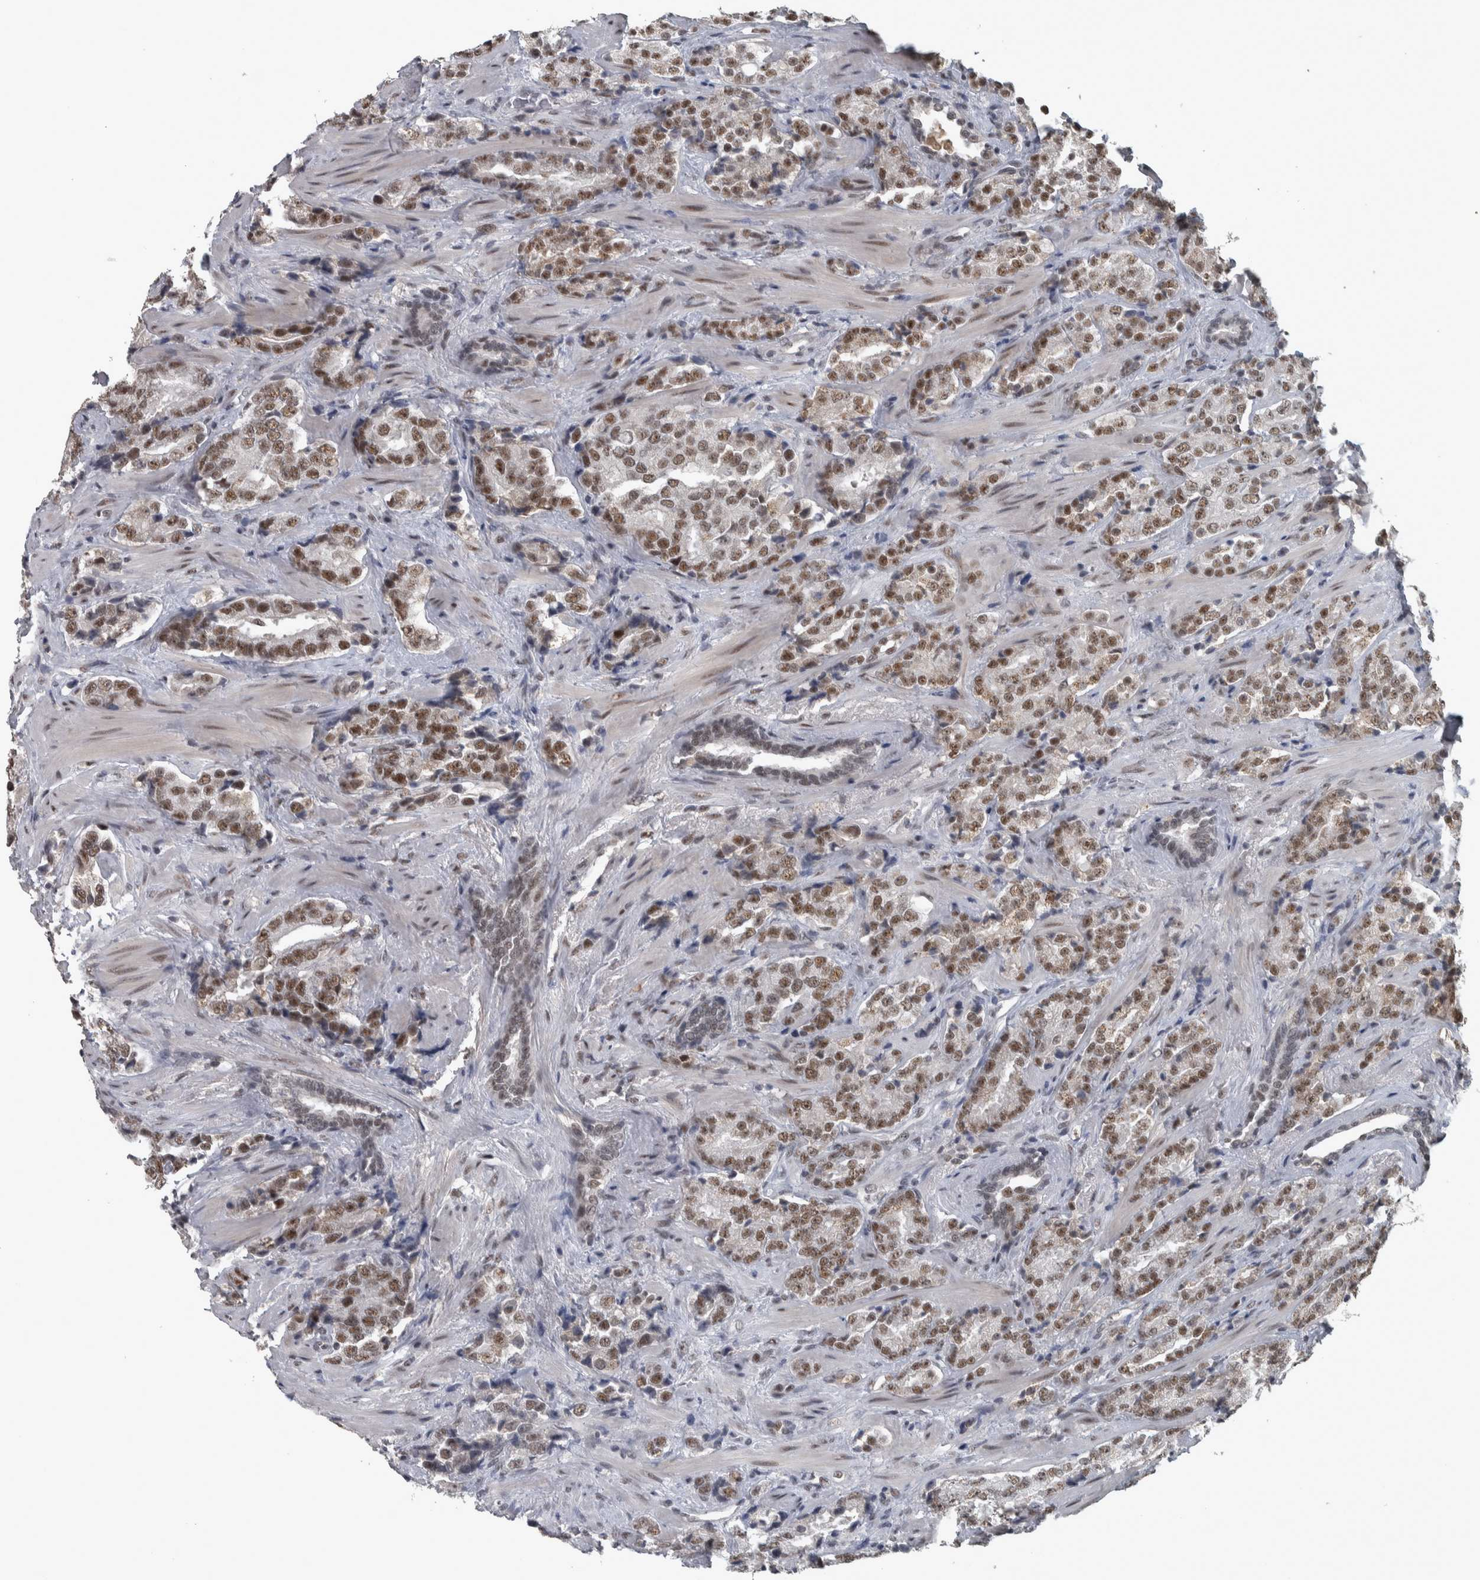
{"staining": {"intensity": "moderate", "quantity": ">75%", "location": "nuclear"}, "tissue": "prostate cancer", "cell_type": "Tumor cells", "image_type": "cancer", "snomed": [{"axis": "morphology", "description": "Adenocarcinoma, High grade"}, {"axis": "topography", "description": "Prostate"}], "caption": "Immunohistochemical staining of prostate cancer reveals medium levels of moderate nuclear protein staining in about >75% of tumor cells.", "gene": "DDX42", "patient": {"sex": "male", "age": 71}}